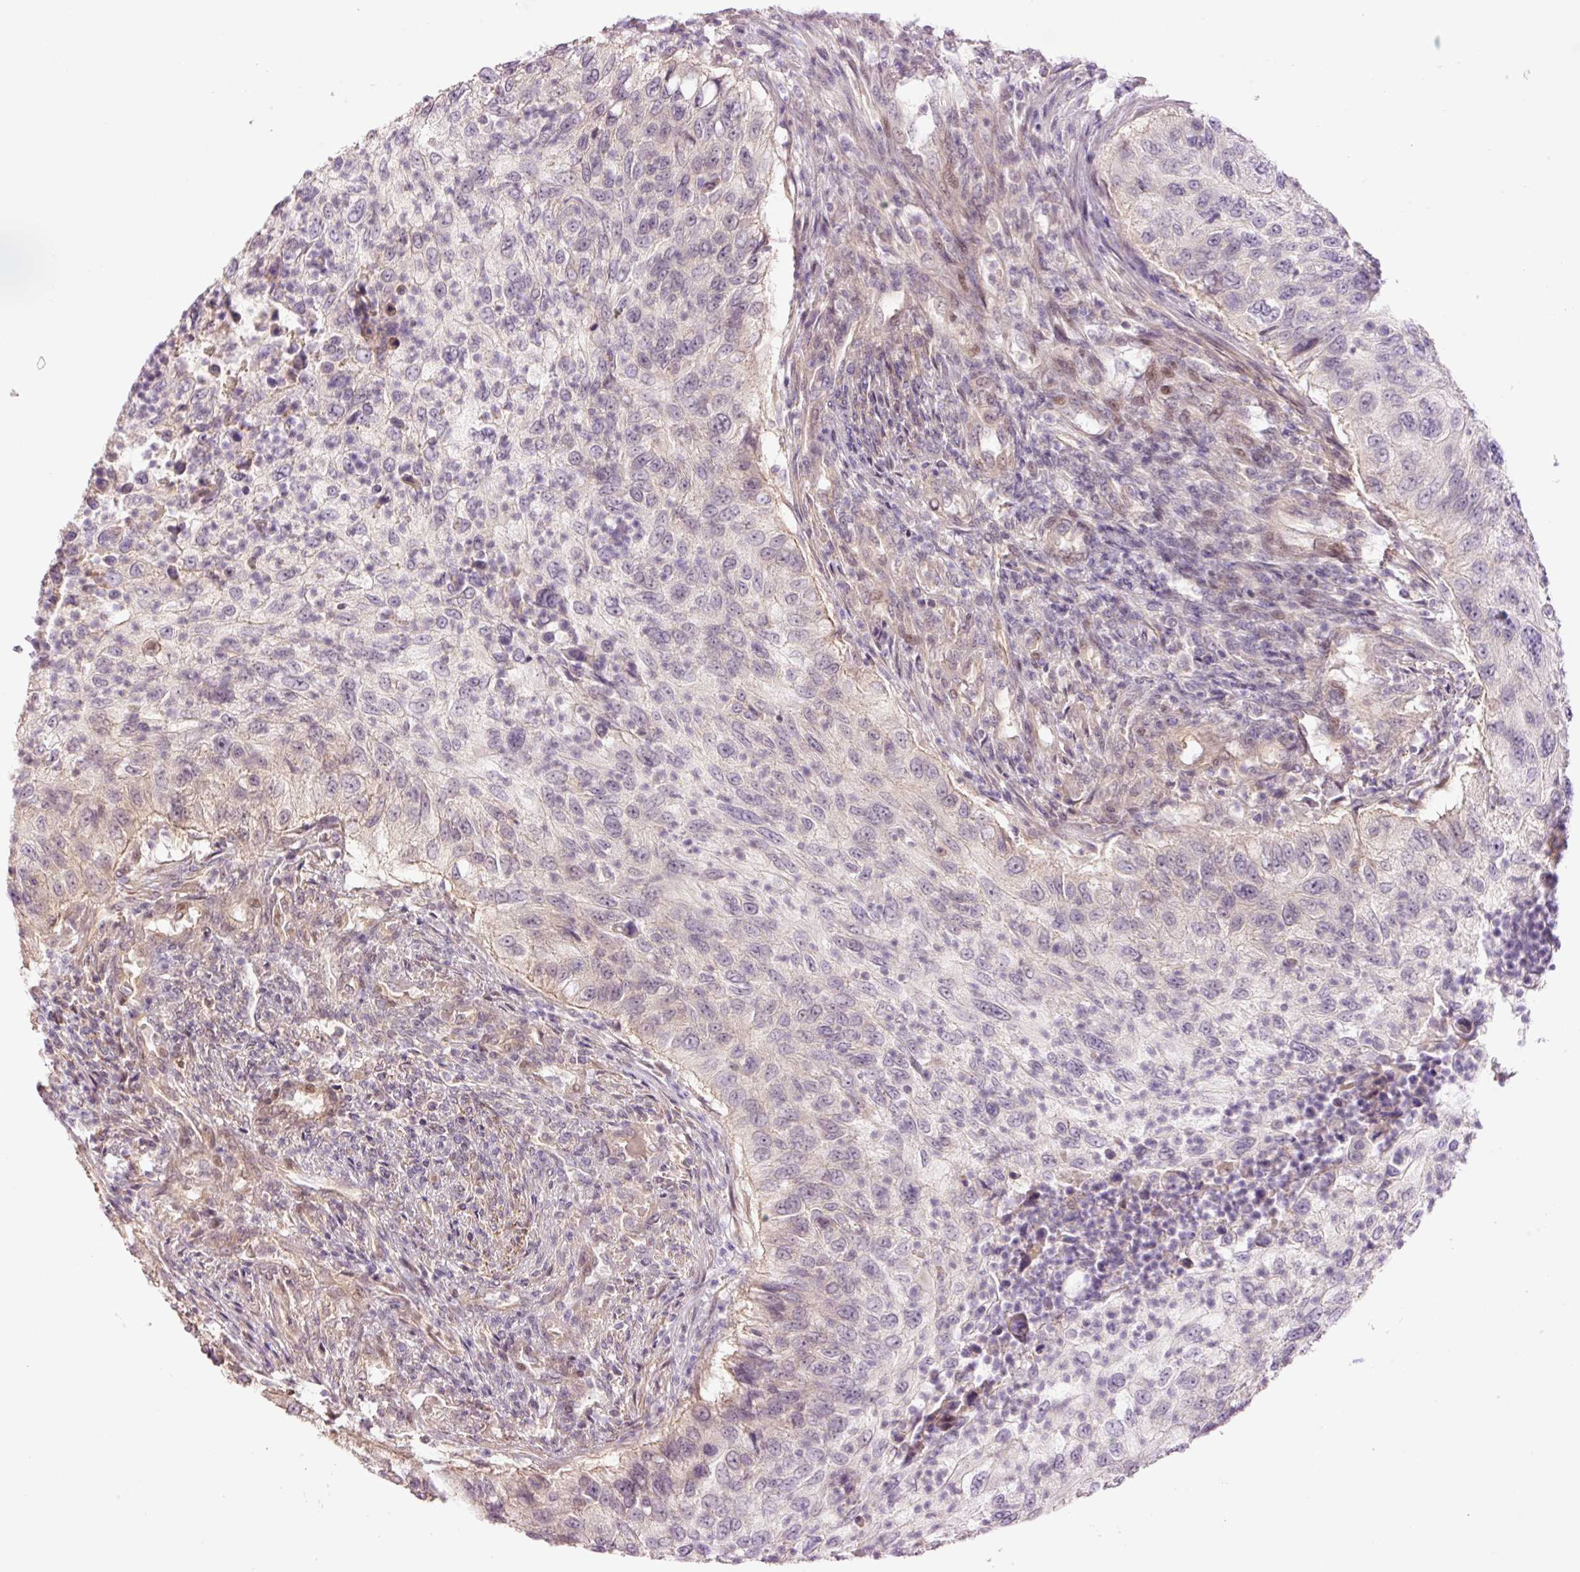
{"staining": {"intensity": "negative", "quantity": "none", "location": "none"}, "tissue": "urothelial cancer", "cell_type": "Tumor cells", "image_type": "cancer", "snomed": [{"axis": "morphology", "description": "Urothelial carcinoma, High grade"}, {"axis": "topography", "description": "Urinary bladder"}], "caption": "DAB (3,3'-diaminobenzidine) immunohistochemical staining of human urothelial cancer displays no significant expression in tumor cells.", "gene": "SLC29A3", "patient": {"sex": "female", "age": 60}}